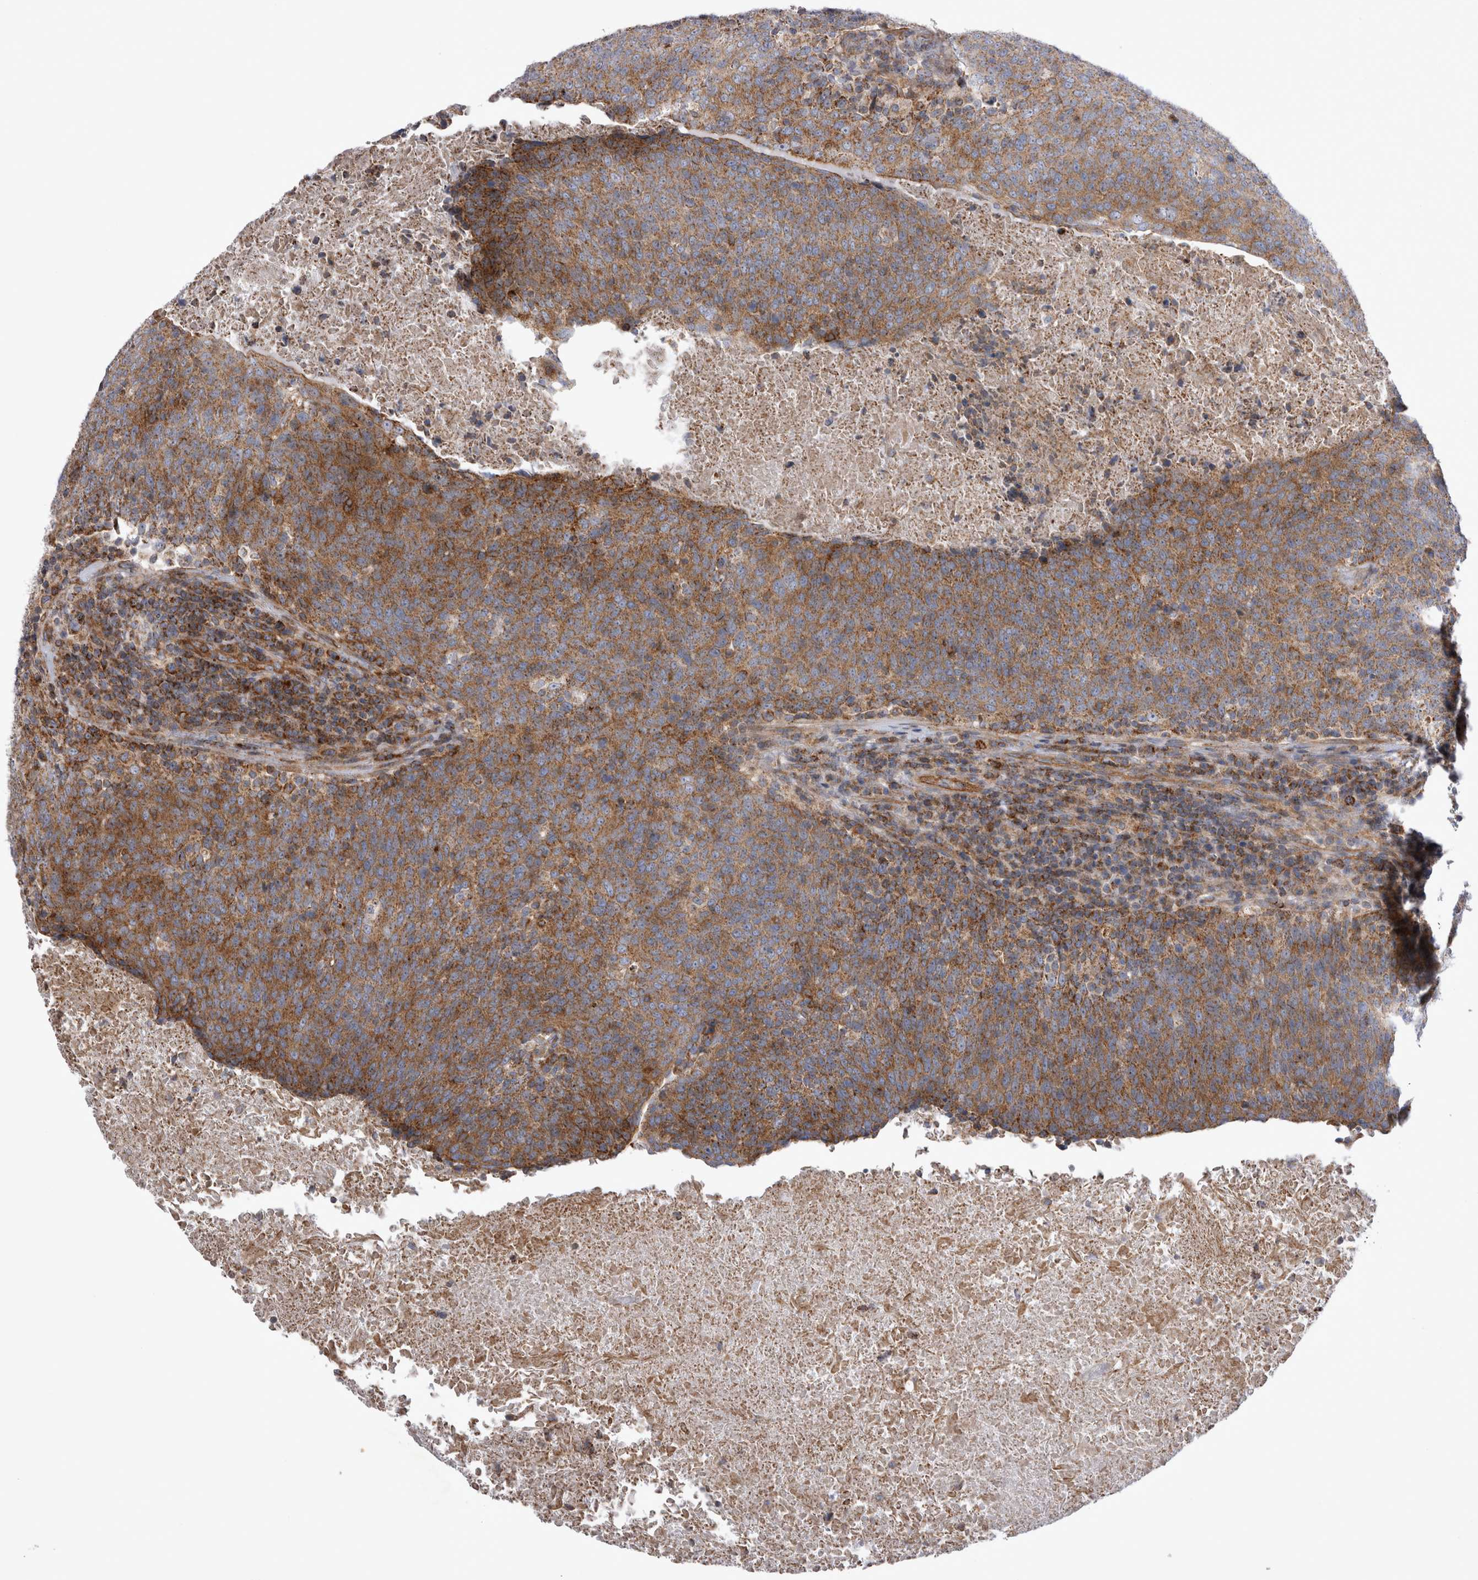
{"staining": {"intensity": "moderate", "quantity": ">75%", "location": "cytoplasmic/membranous"}, "tissue": "head and neck cancer", "cell_type": "Tumor cells", "image_type": "cancer", "snomed": [{"axis": "morphology", "description": "Squamous cell carcinoma, NOS"}, {"axis": "morphology", "description": "Squamous cell carcinoma, metastatic, NOS"}, {"axis": "topography", "description": "Lymph node"}, {"axis": "topography", "description": "Head-Neck"}], "caption": "Human head and neck metastatic squamous cell carcinoma stained with a brown dye reveals moderate cytoplasmic/membranous positive positivity in about >75% of tumor cells.", "gene": "TSPOAP1", "patient": {"sex": "male", "age": 62}}